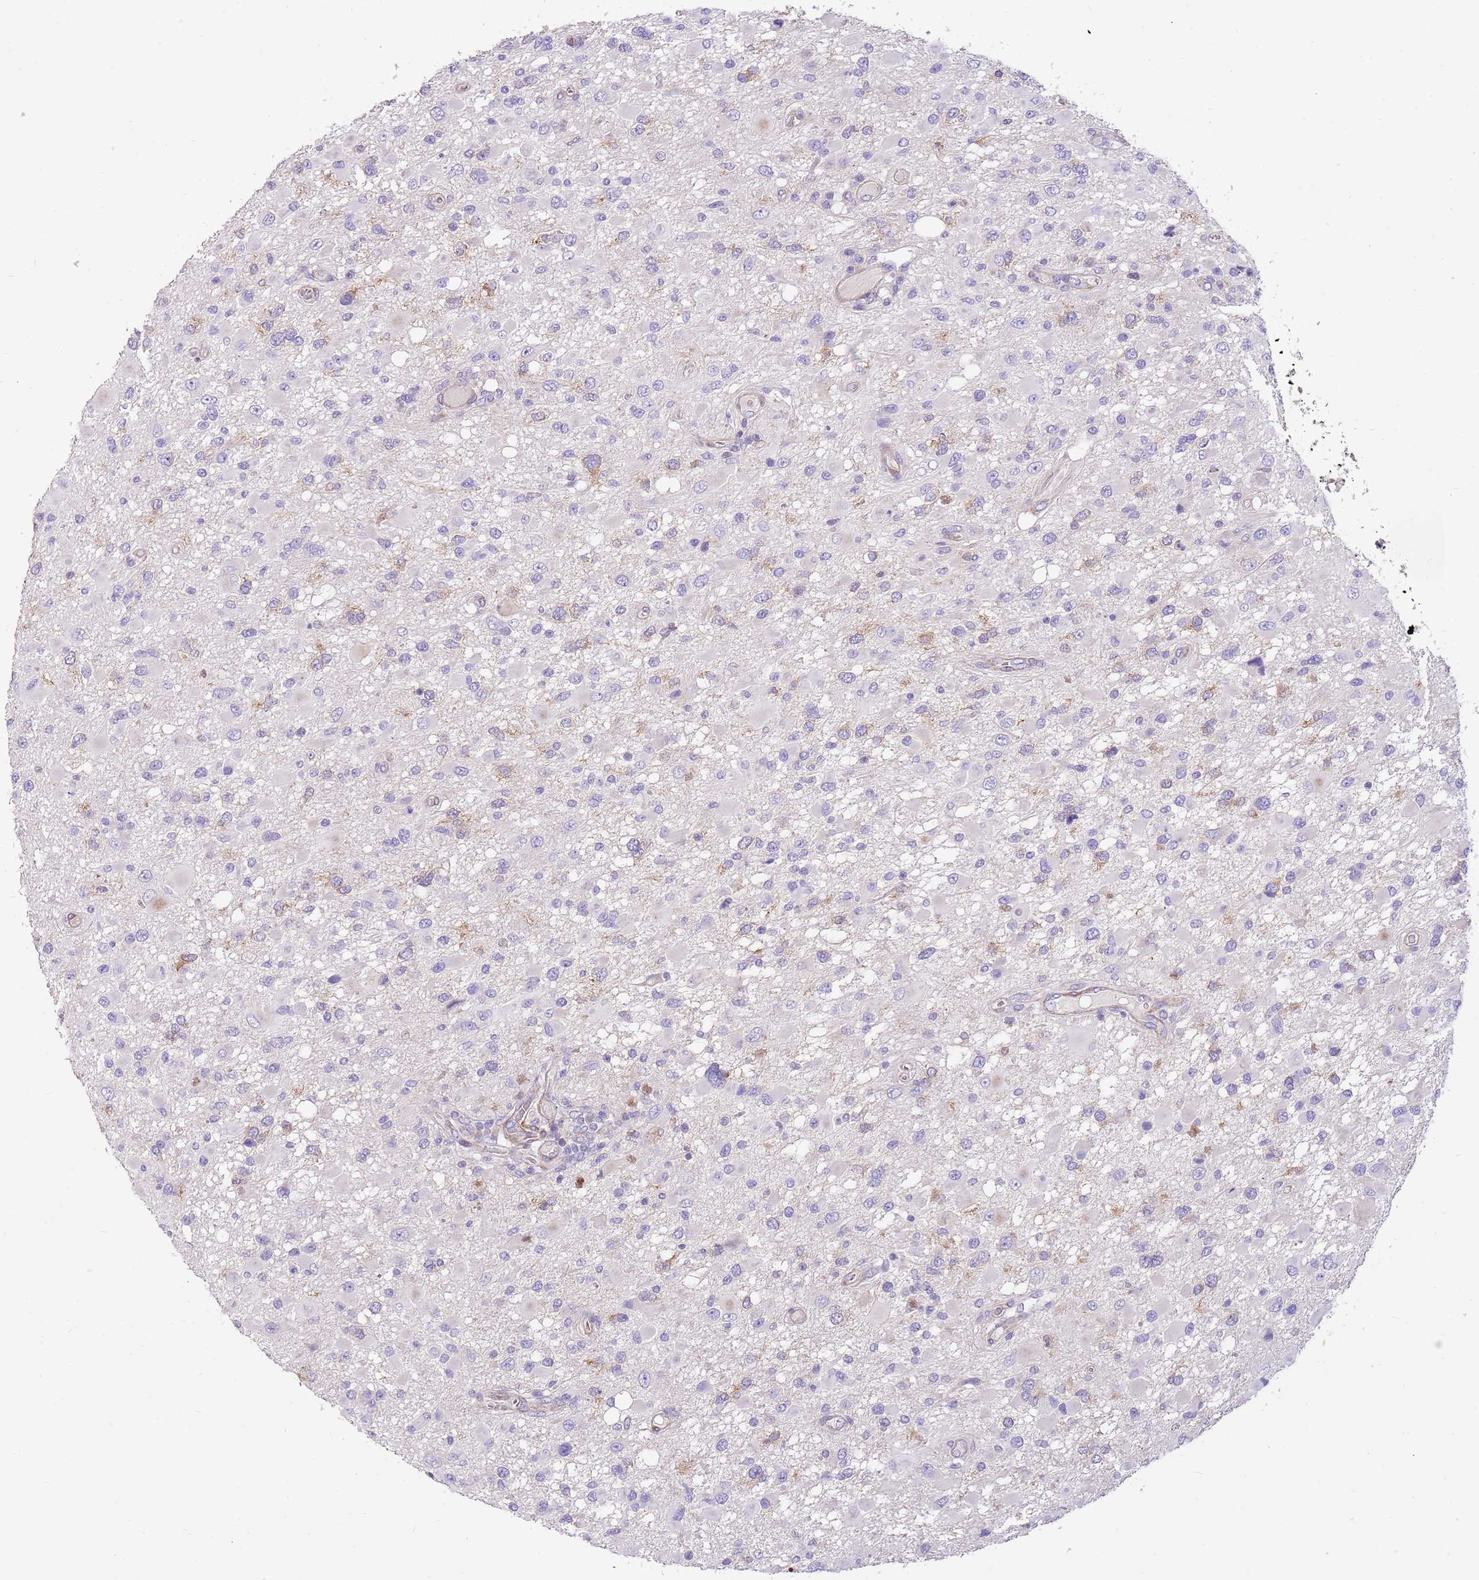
{"staining": {"intensity": "moderate", "quantity": "<25%", "location": "cytoplasmic/membranous"}, "tissue": "glioma", "cell_type": "Tumor cells", "image_type": "cancer", "snomed": [{"axis": "morphology", "description": "Glioma, malignant, High grade"}, {"axis": "topography", "description": "Brain"}], "caption": "Immunohistochemical staining of human glioma exhibits moderate cytoplasmic/membranous protein positivity in about <25% of tumor cells. Immunohistochemistry stains the protein in brown and the nuclei are stained blue.", "gene": "SERINC3", "patient": {"sex": "male", "age": 53}}